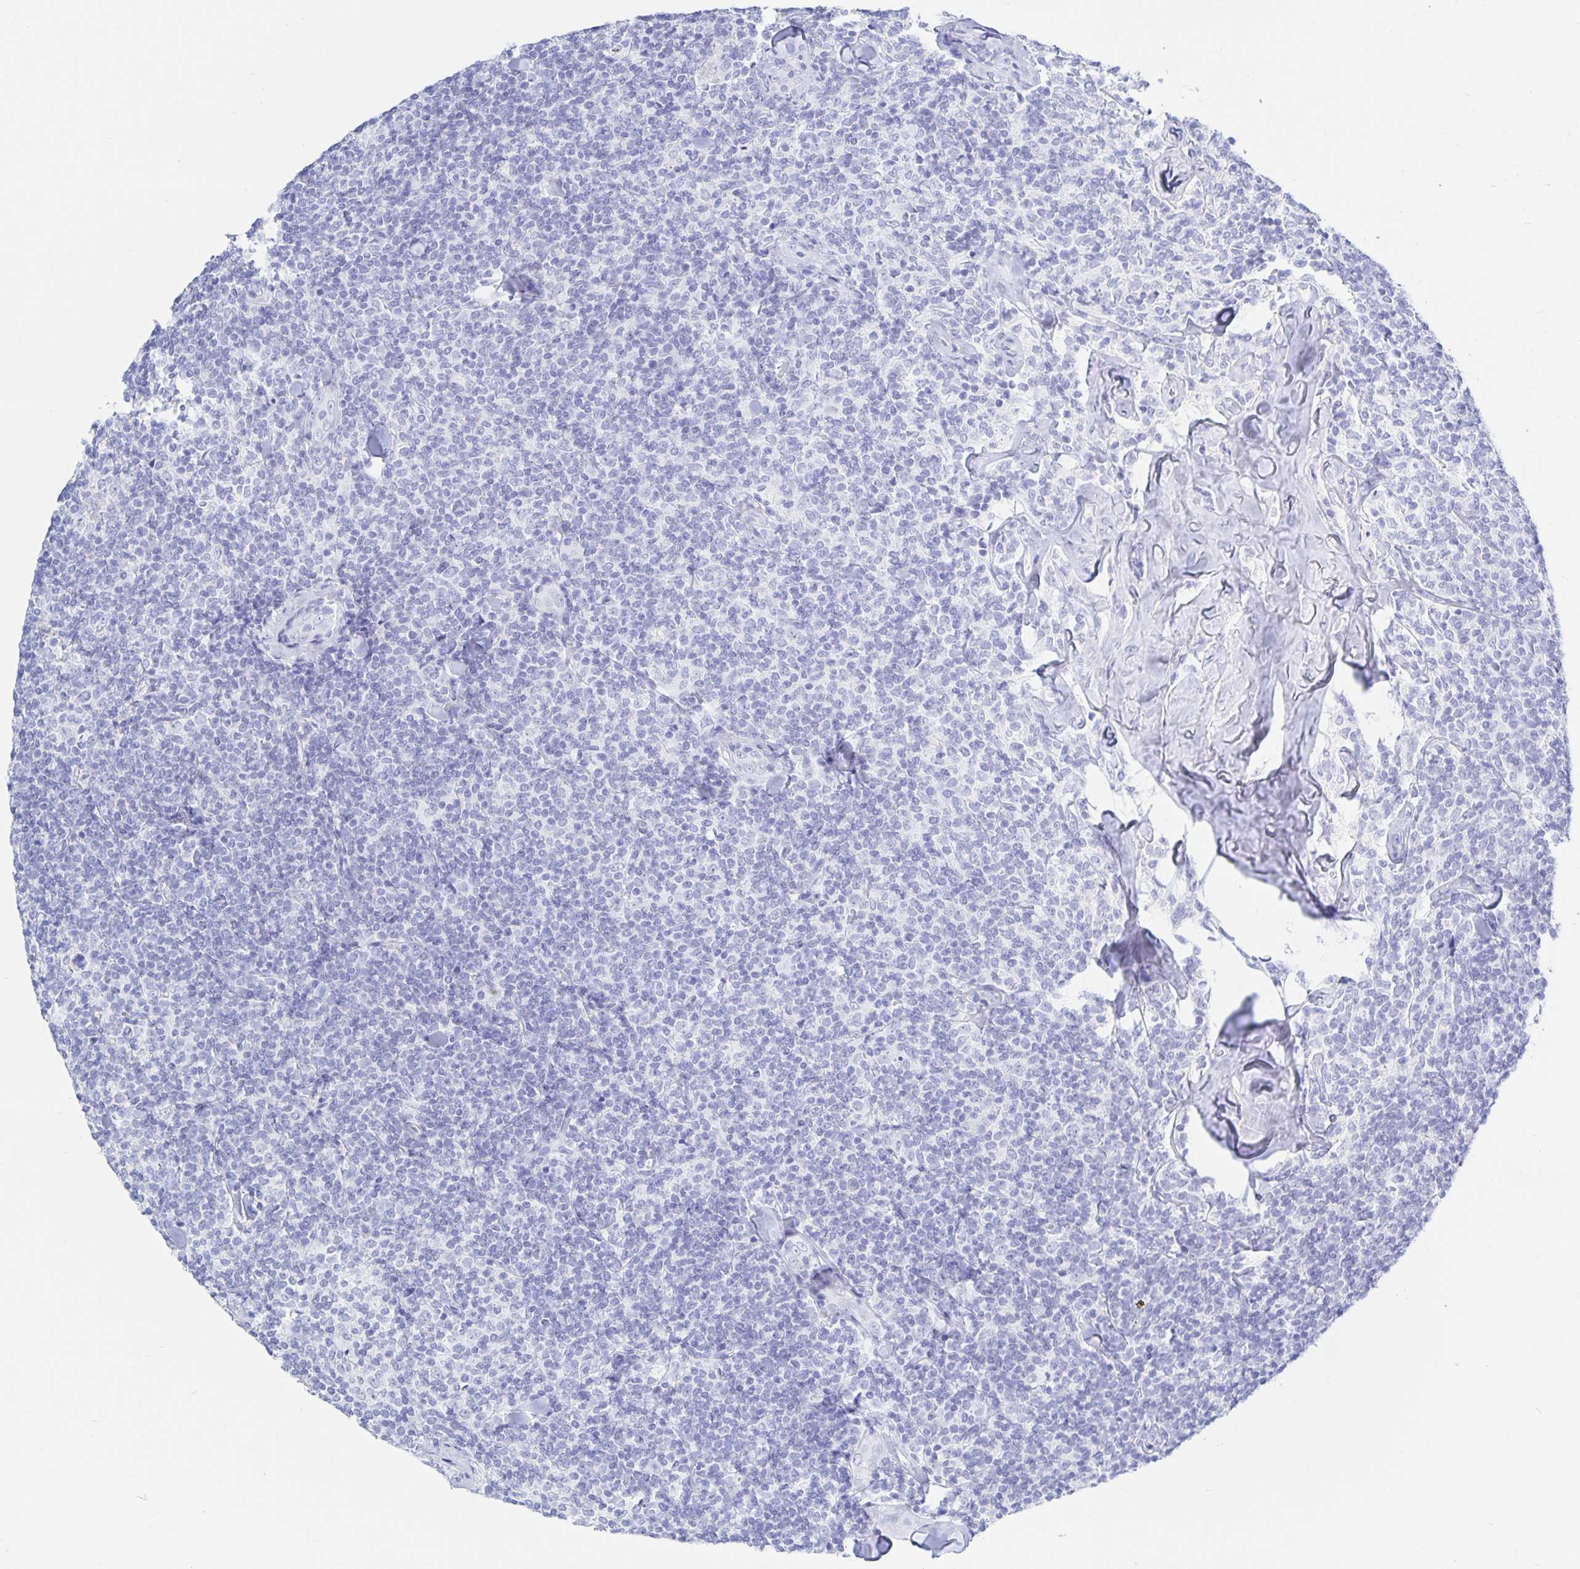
{"staining": {"intensity": "negative", "quantity": "none", "location": "none"}, "tissue": "lymphoma", "cell_type": "Tumor cells", "image_type": "cancer", "snomed": [{"axis": "morphology", "description": "Malignant lymphoma, non-Hodgkin's type, Low grade"}, {"axis": "topography", "description": "Lymph node"}], "caption": "This is a photomicrograph of immunohistochemistry (IHC) staining of lymphoma, which shows no expression in tumor cells.", "gene": "KCNH6", "patient": {"sex": "female", "age": 56}}